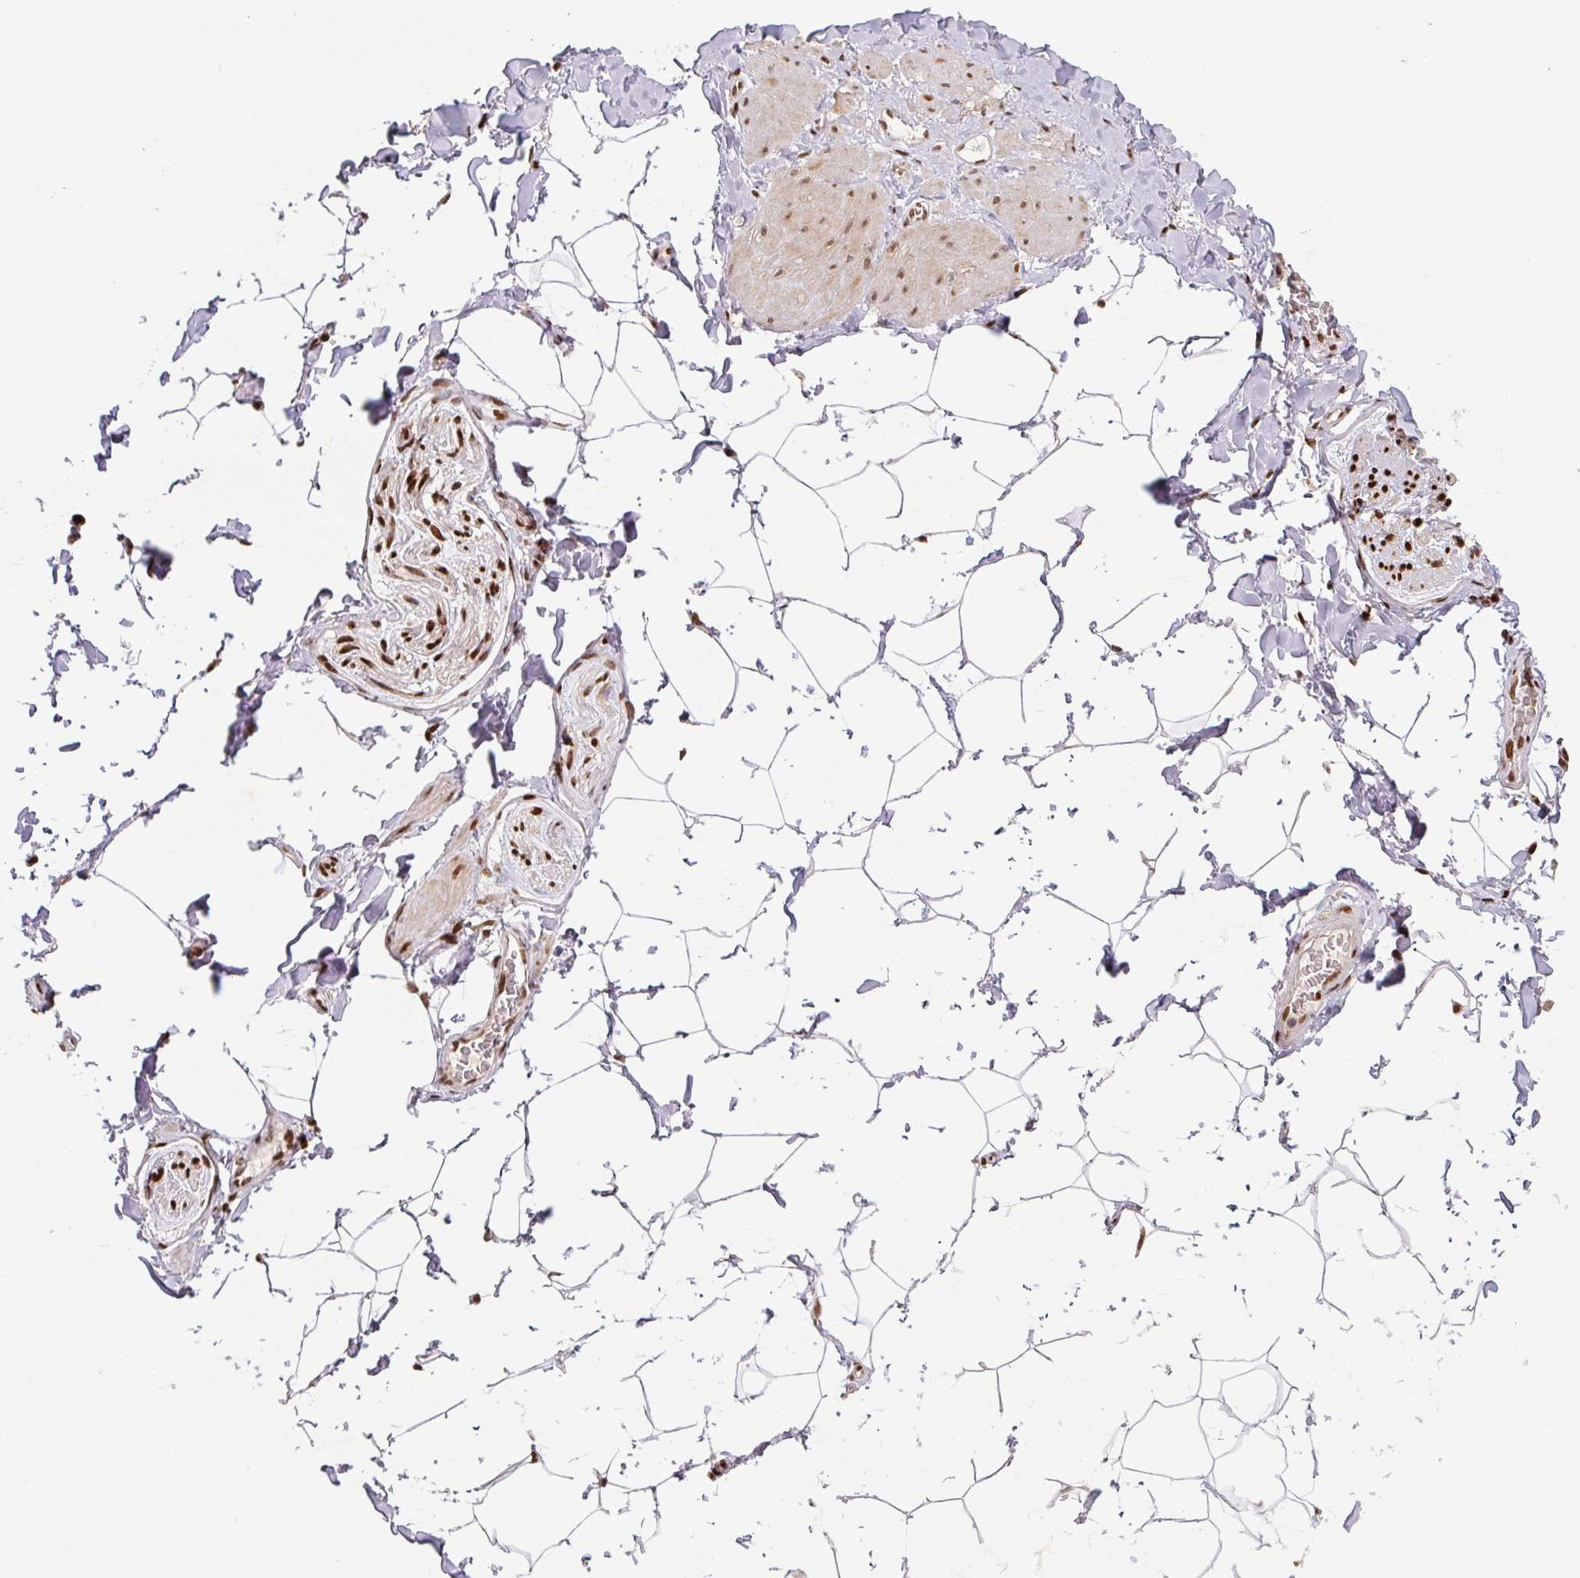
{"staining": {"intensity": "strong", "quantity": ">75%", "location": "nuclear"}, "tissue": "adipose tissue", "cell_type": "Adipocytes", "image_type": "normal", "snomed": [{"axis": "morphology", "description": "Normal tissue, NOS"}, {"axis": "topography", "description": "Vascular tissue"}, {"axis": "topography", "description": "Peripheral nerve tissue"}], "caption": "The image shows staining of benign adipose tissue, revealing strong nuclear protein positivity (brown color) within adipocytes. The protein of interest is stained brown, and the nuclei are stained in blue (DAB IHC with brightfield microscopy, high magnification).", "gene": "PYDC2", "patient": {"sex": "male", "age": 41}}